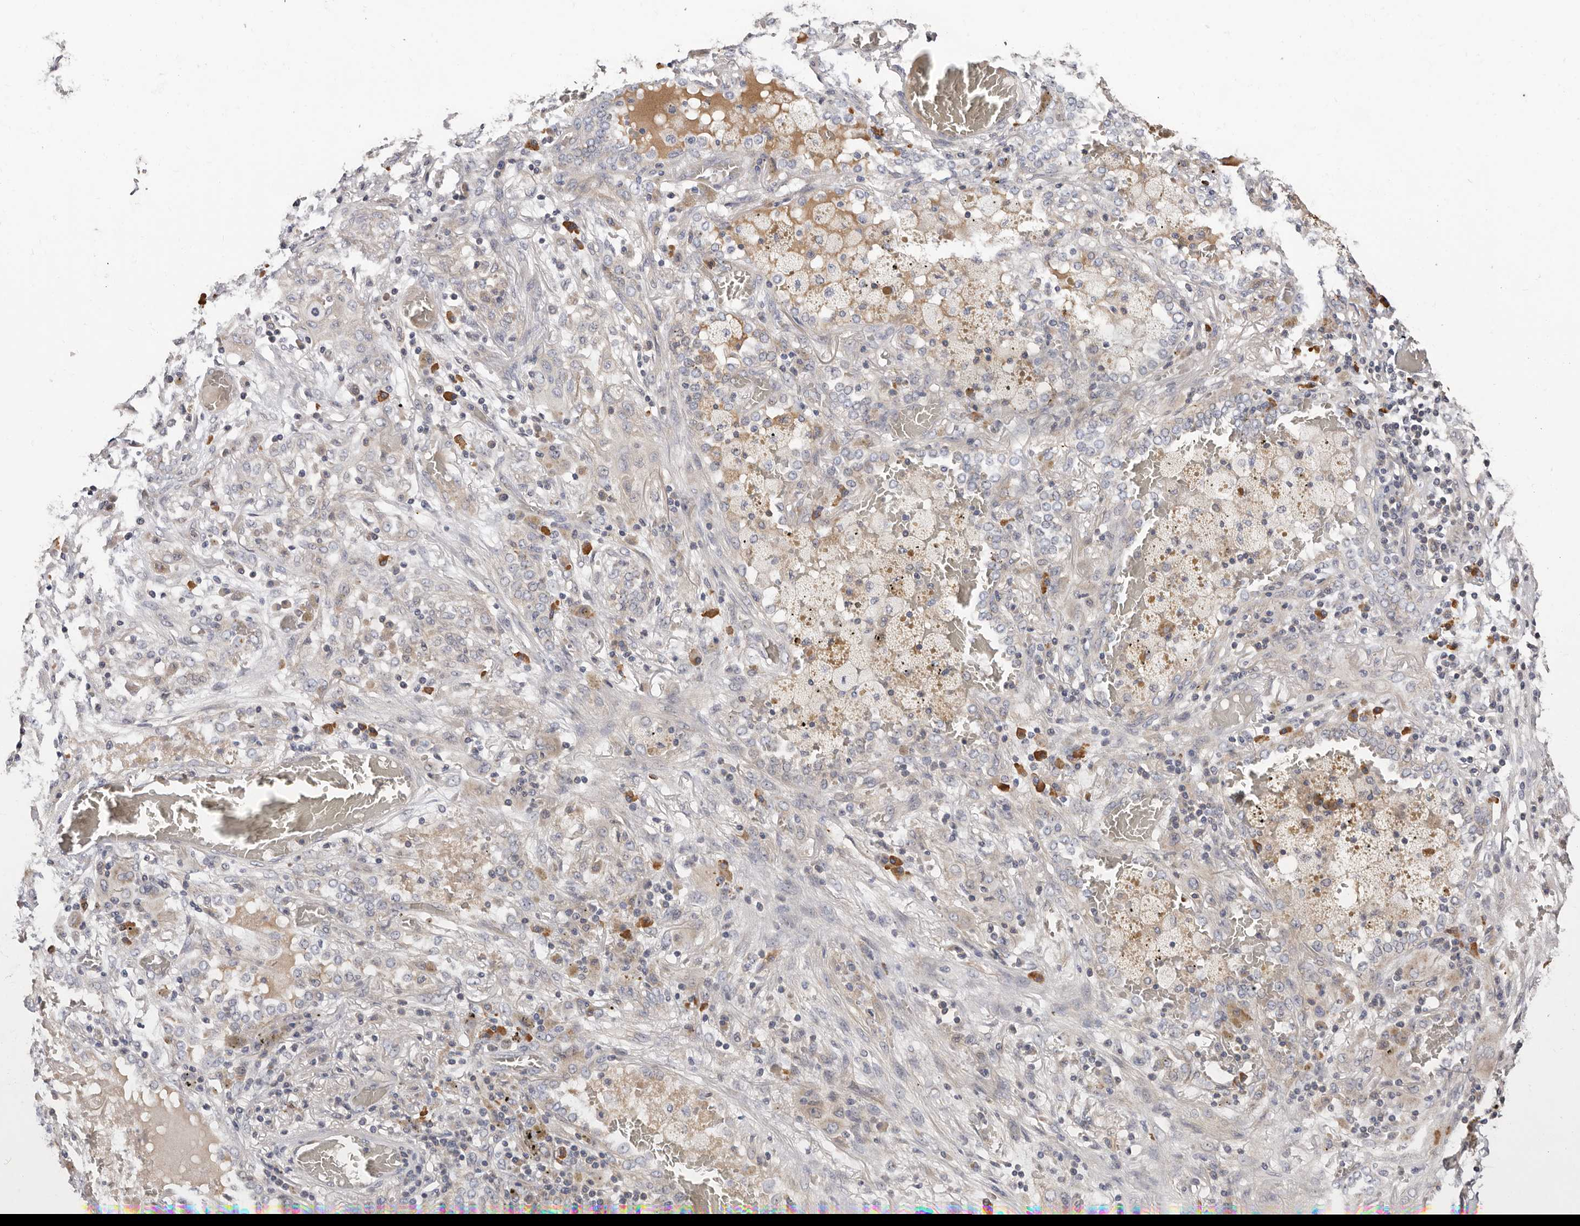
{"staining": {"intensity": "negative", "quantity": "none", "location": "none"}, "tissue": "lung cancer", "cell_type": "Tumor cells", "image_type": "cancer", "snomed": [{"axis": "morphology", "description": "Squamous cell carcinoma, NOS"}, {"axis": "topography", "description": "Lung"}], "caption": "Human lung cancer stained for a protein using immunohistochemistry (IHC) demonstrates no expression in tumor cells.", "gene": "SPTA1", "patient": {"sex": "female", "age": 47}}